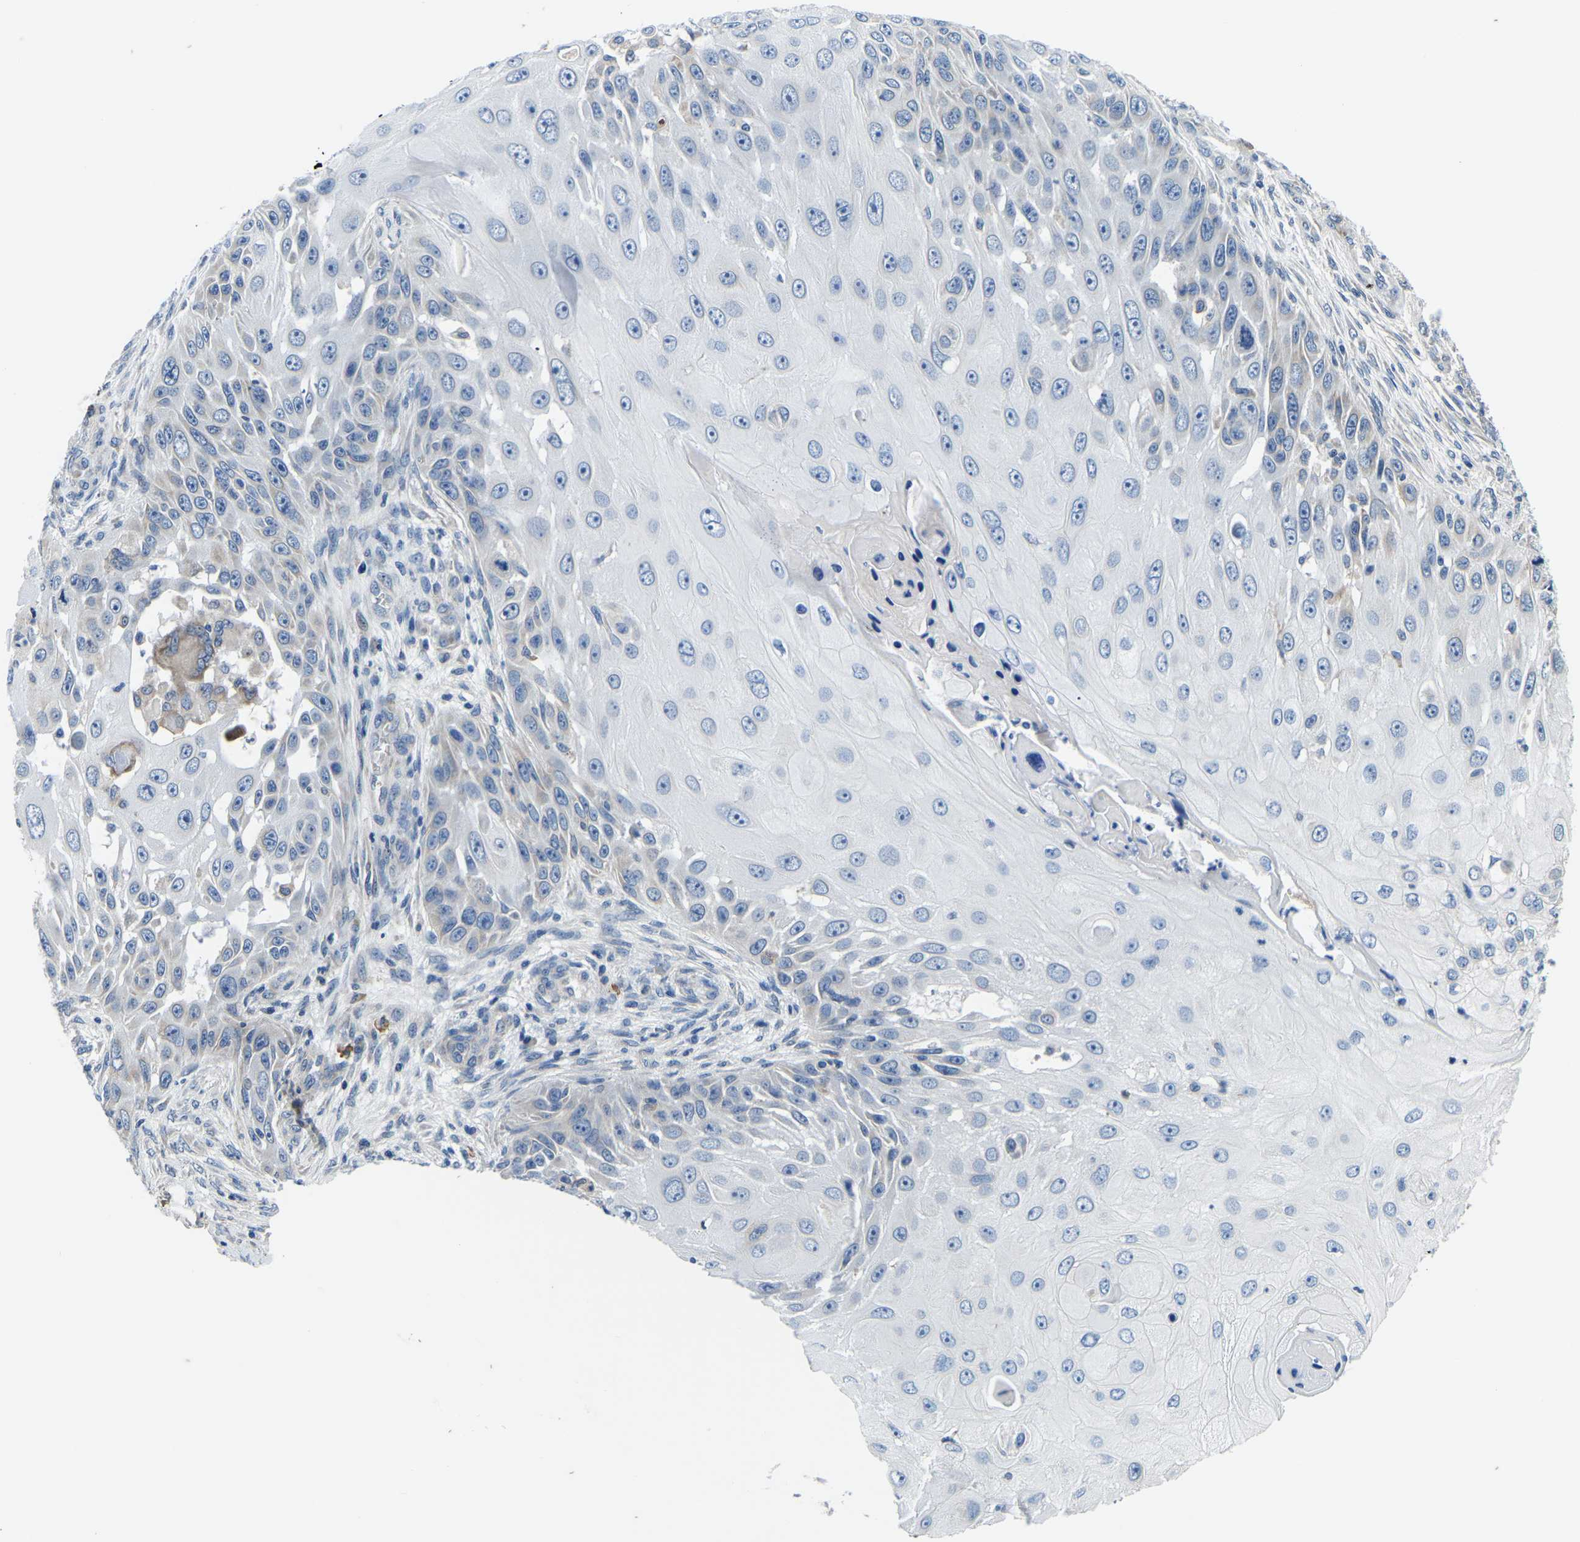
{"staining": {"intensity": "negative", "quantity": "none", "location": "none"}, "tissue": "skin cancer", "cell_type": "Tumor cells", "image_type": "cancer", "snomed": [{"axis": "morphology", "description": "Squamous cell carcinoma, NOS"}, {"axis": "topography", "description": "Skin"}], "caption": "Image shows no significant protein positivity in tumor cells of skin cancer. (DAB immunohistochemistry with hematoxylin counter stain).", "gene": "LIAS", "patient": {"sex": "female", "age": 44}}